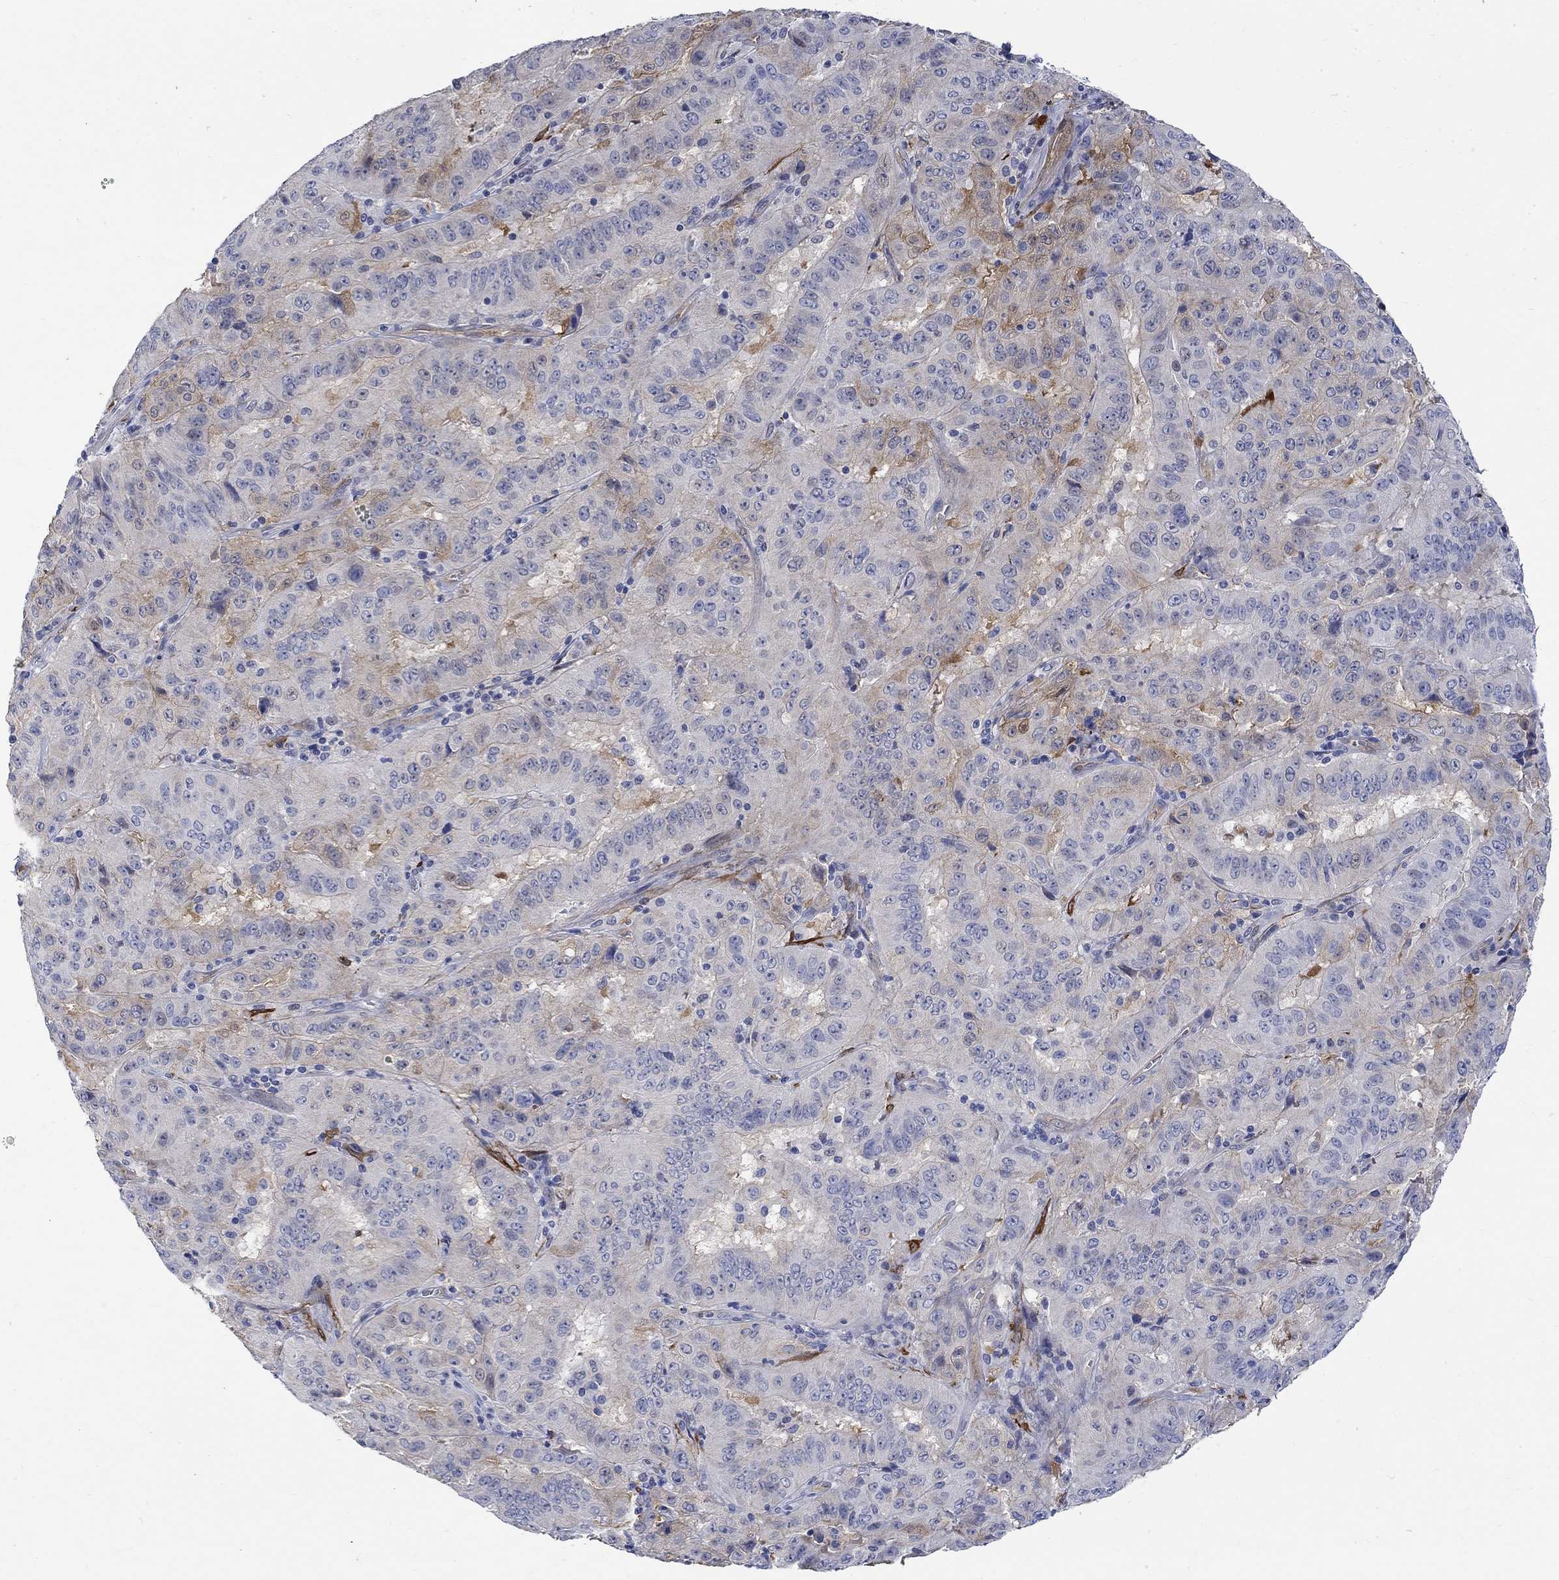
{"staining": {"intensity": "moderate", "quantity": "<25%", "location": "cytoplasmic/membranous"}, "tissue": "pancreatic cancer", "cell_type": "Tumor cells", "image_type": "cancer", "snomed": [{"axis": "morphology", "description": "Adenocarcinoma, NOS"}, {"axis": "topography", "description": "Pancreas"}], "caption": "Immunohistochemical staining of pancreatic cancer (adenocarcinoma) reveals low levels of moderate cytoplasmic/membranous protein positivity in about <25% of tumor cells. Immunohistochemistry stains the protein in brown and the nuclei are stained blue.", "gene": "TGM2", "patient": {"sex": "male", "age": 63}}